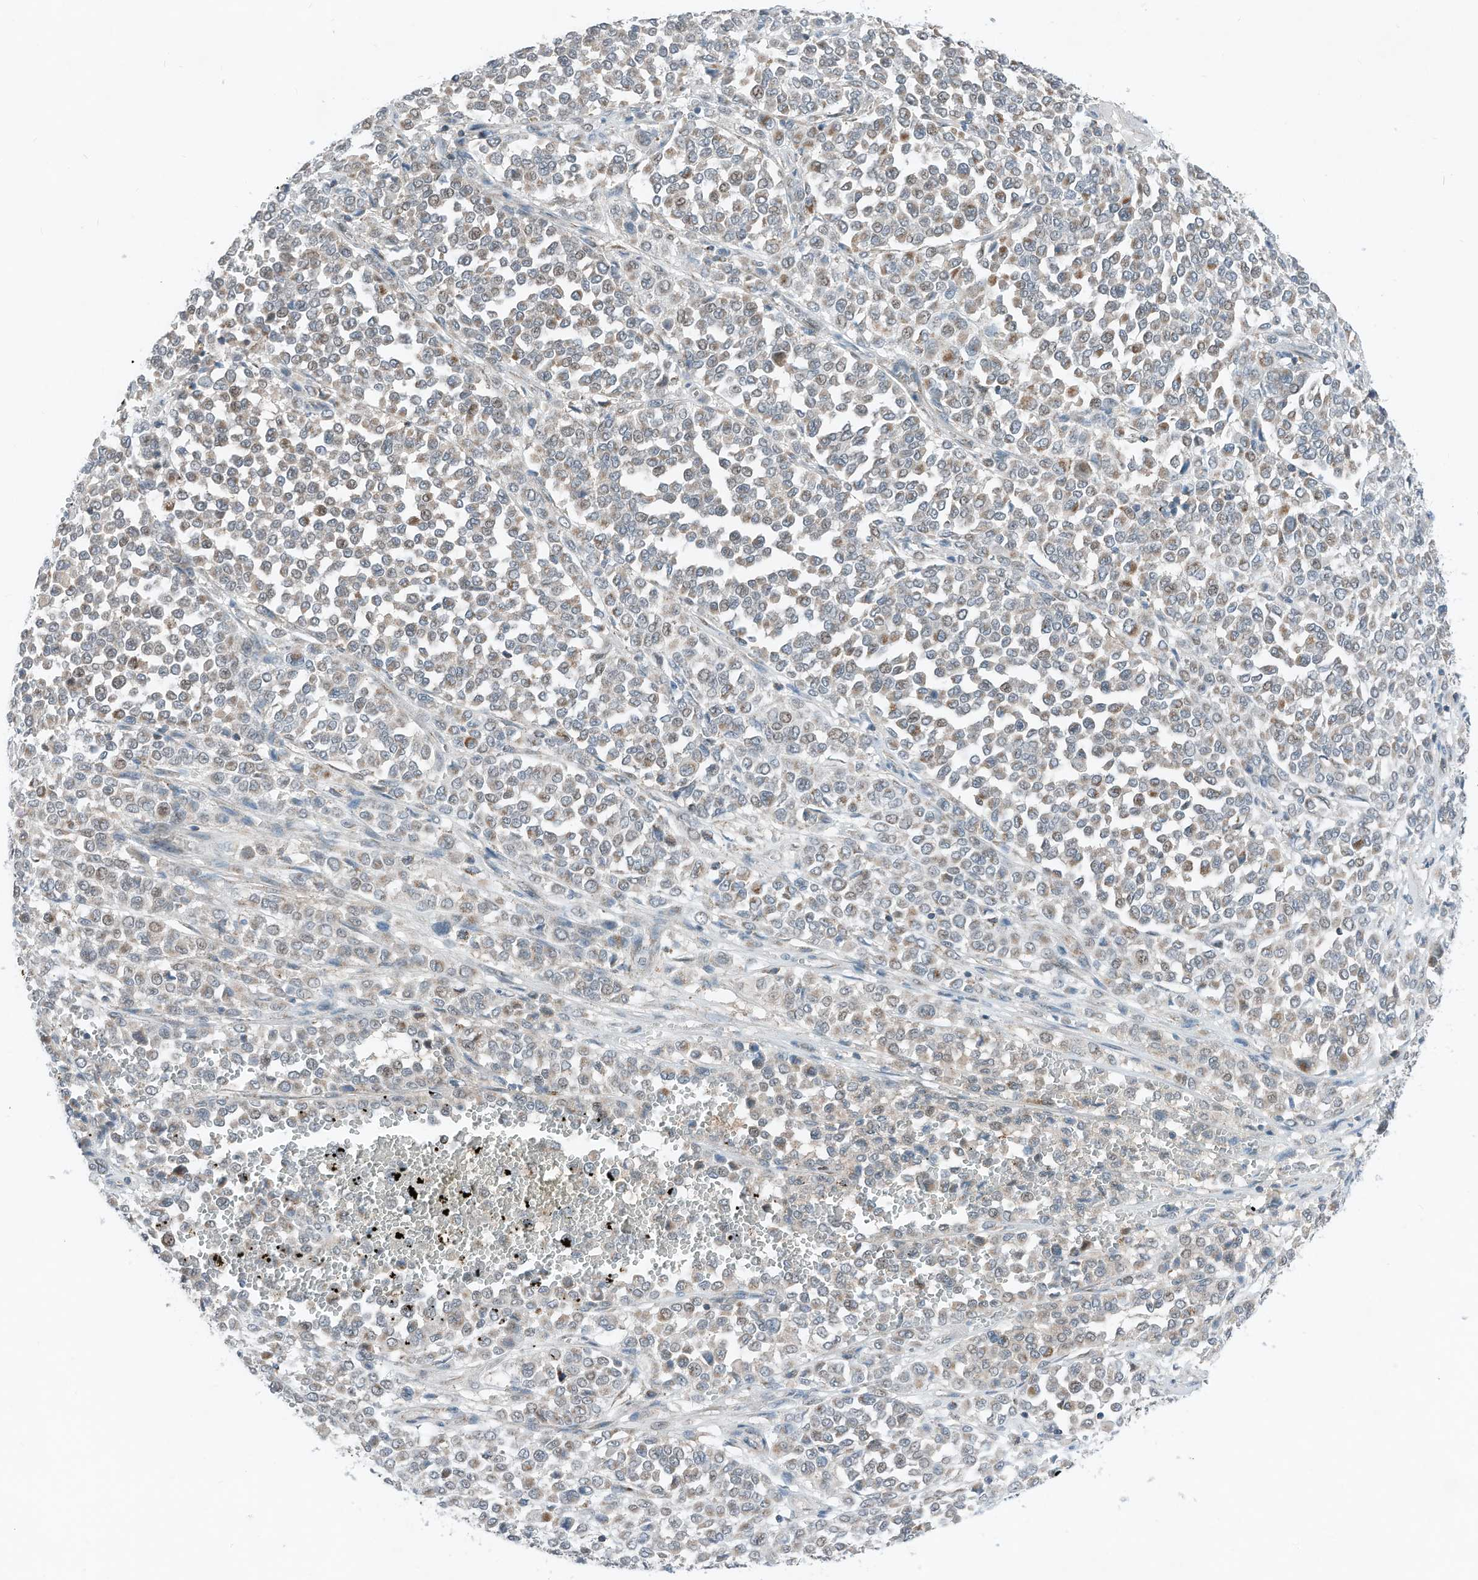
{"staining": {"intensity": "moderate", "quantity": "<25%", "location": "cytoplasmic/membranous"}, "tissue": "melanoma", "cell_type": "Tumor cells", "image_type": "cancer", "snomed": [{"axis": "morphology", "description": "Malignant melanoma, Metastatic site"}, {"axis": "topography", "description": "Pancreas"}], "caption": "Immunohistochemistry micrograph of malignant melanoma (metastatic site) stained for a protein (brown), which reveals low levels of moderate cytoplasmic/membranous positivity in approximately <25% of tumor cells.", "gene": "RMND1", "patient": {"sex": "female", "age": 30}}